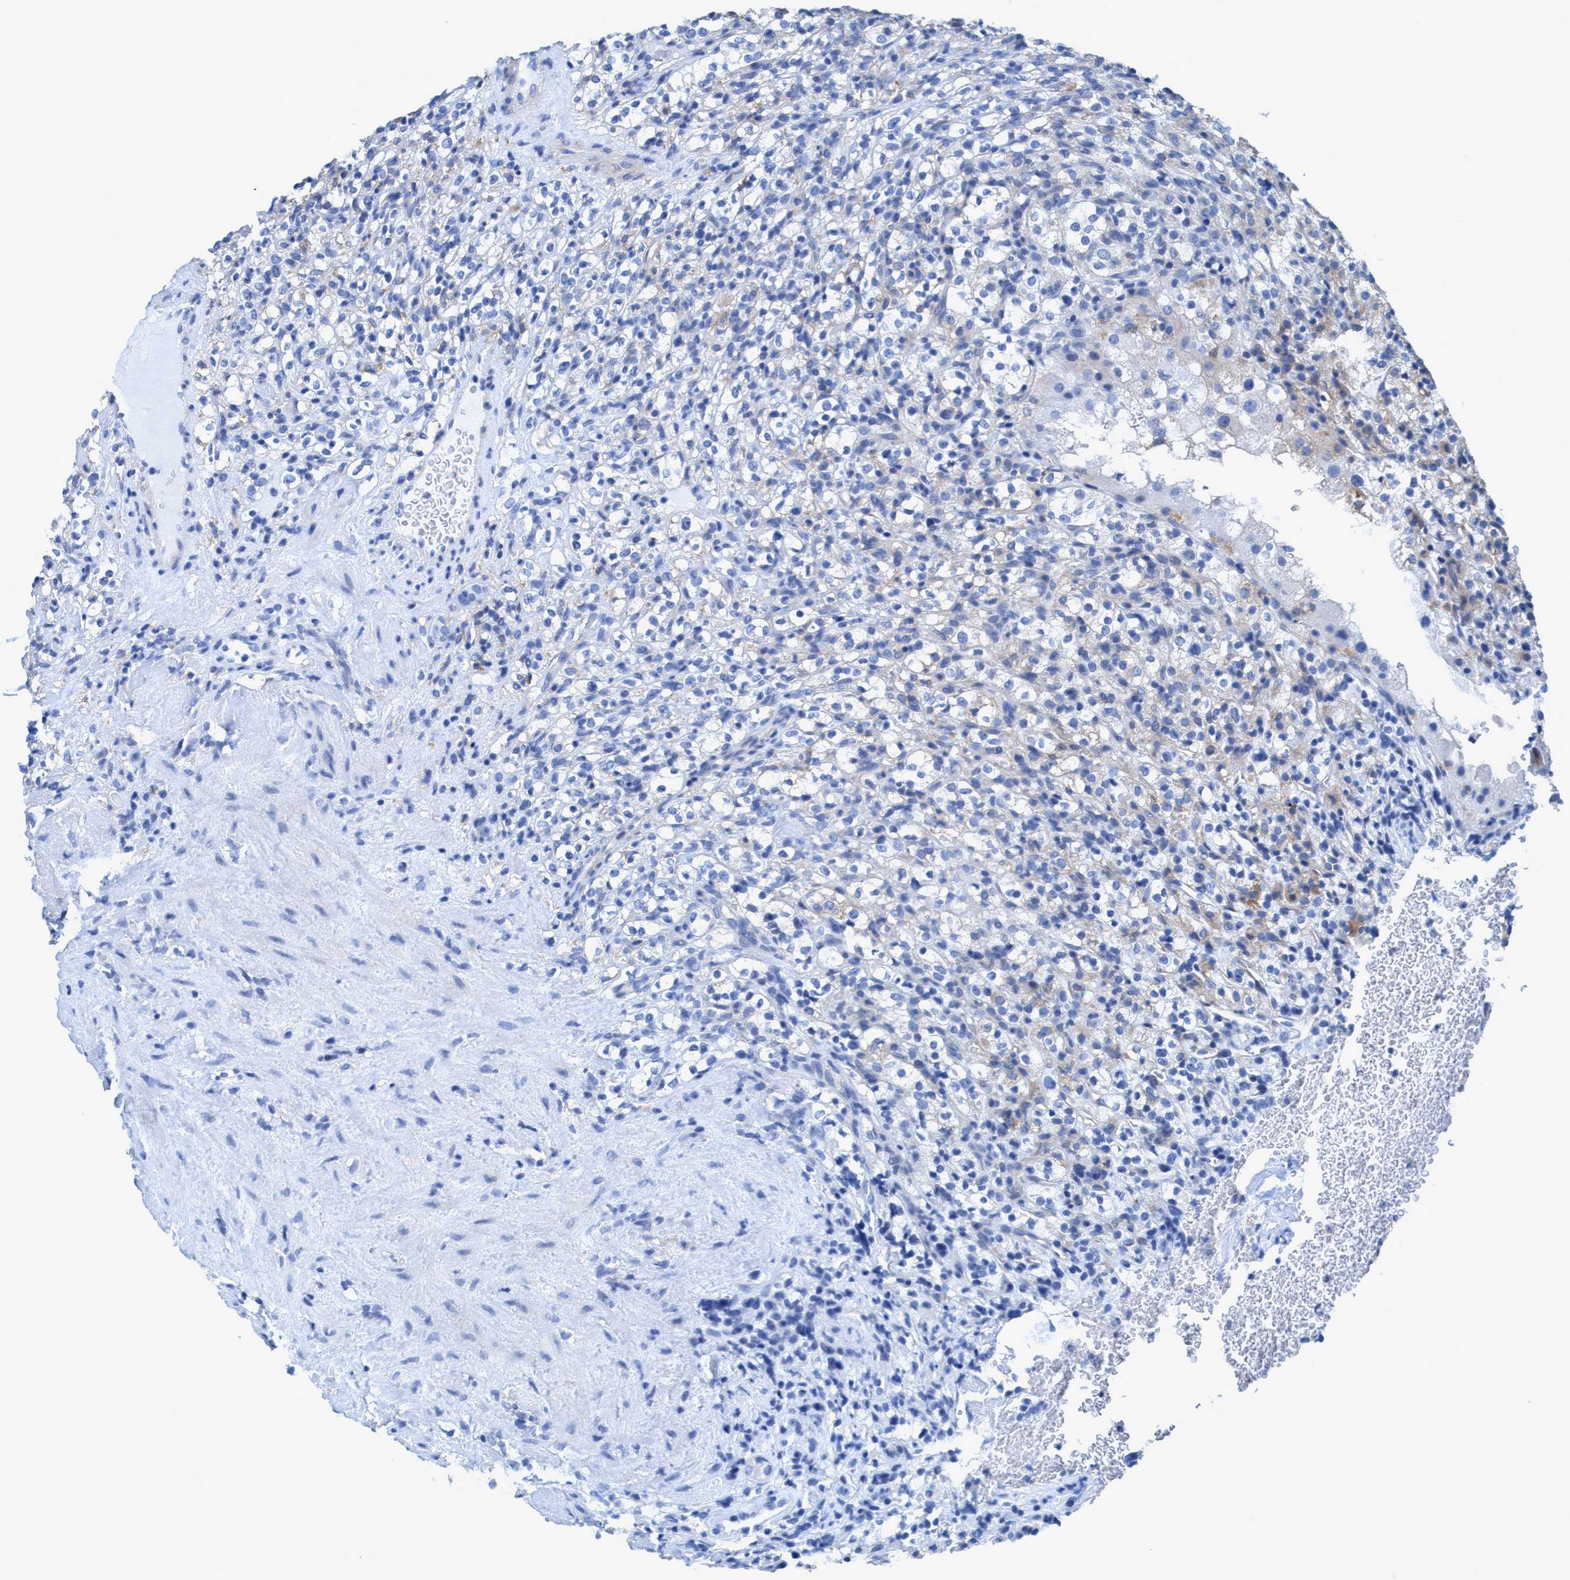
{"staining": {"intensity": "negative", "quantity": "none", "location": "none"}, "tissue": "renal cancer", "cell_type": "Tumor cells", "image_type": "cancer", "snomed": [{"axis": "morphology", "description": "Normal tissue, NOS"}, {"axis": "morphology", "description": "Adenocarcinoma, NOS"}, {"axis": "topography", "description": "Kidney"}], "caption": "Image shows no protein staining in tumor cells of adenocarcinoma (renal) tissue.", "gene": "DNAI1", "patient": {"sex": "female", "age": 72}}